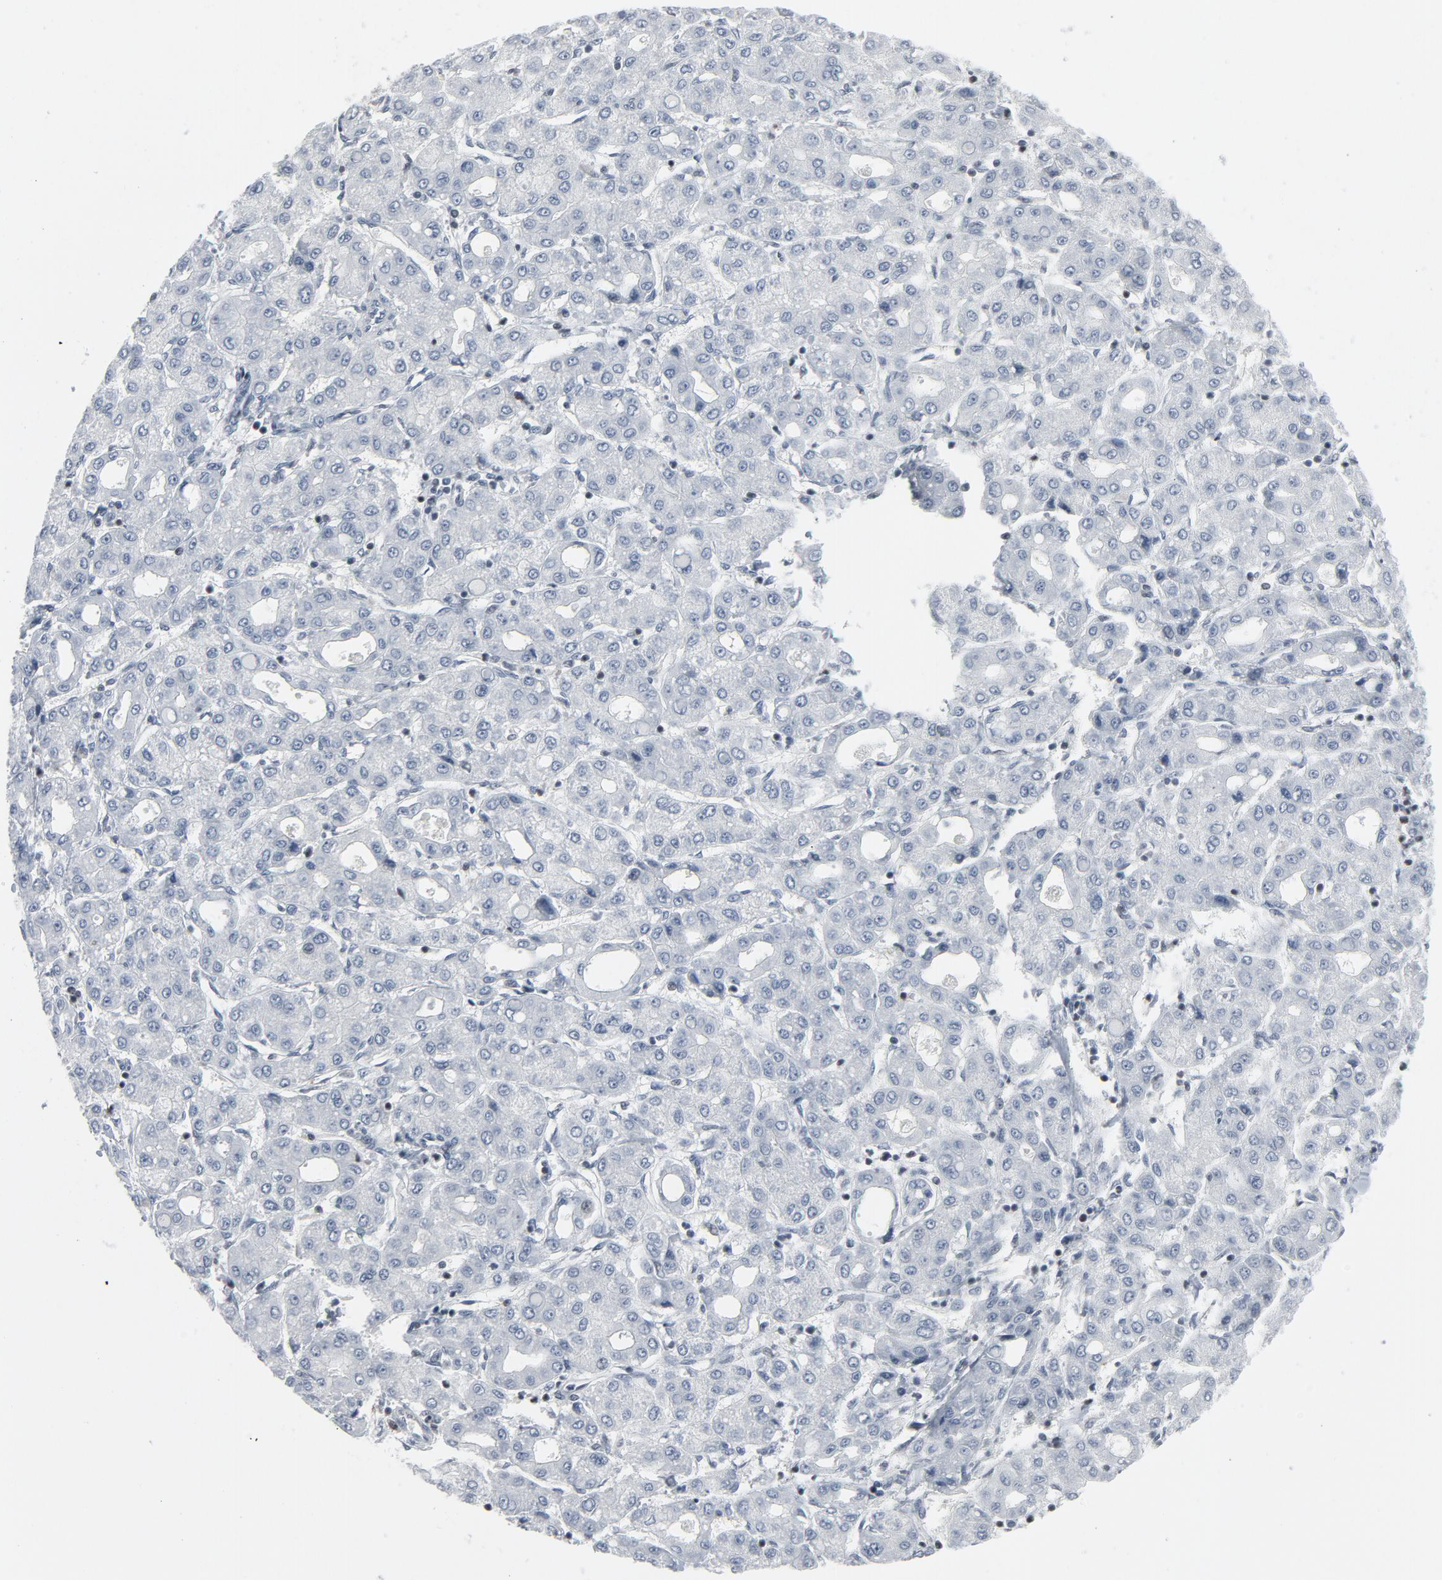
{"staining": {"intensity": "negative", "quantity": "none", "location": "none"}, "tissue": "liver cancer", "cell_type": "Tumor cells", "image_type": "cancer", "snomed": [{"axis": "morphology", "description": "Carcinoma, Hepatocellular, NOS"}, {"axis": "topography", "description": "Liver"}], "caption": "This image is of hepatocellular carcinoma (liver) stained with immunohistochemistry to label a protein in brown with the nuclei are counter-stained blue. There is no positivity in tumor cells.", "gene": "STAT5A", "patient": {"sex": "male", "age": 69}}